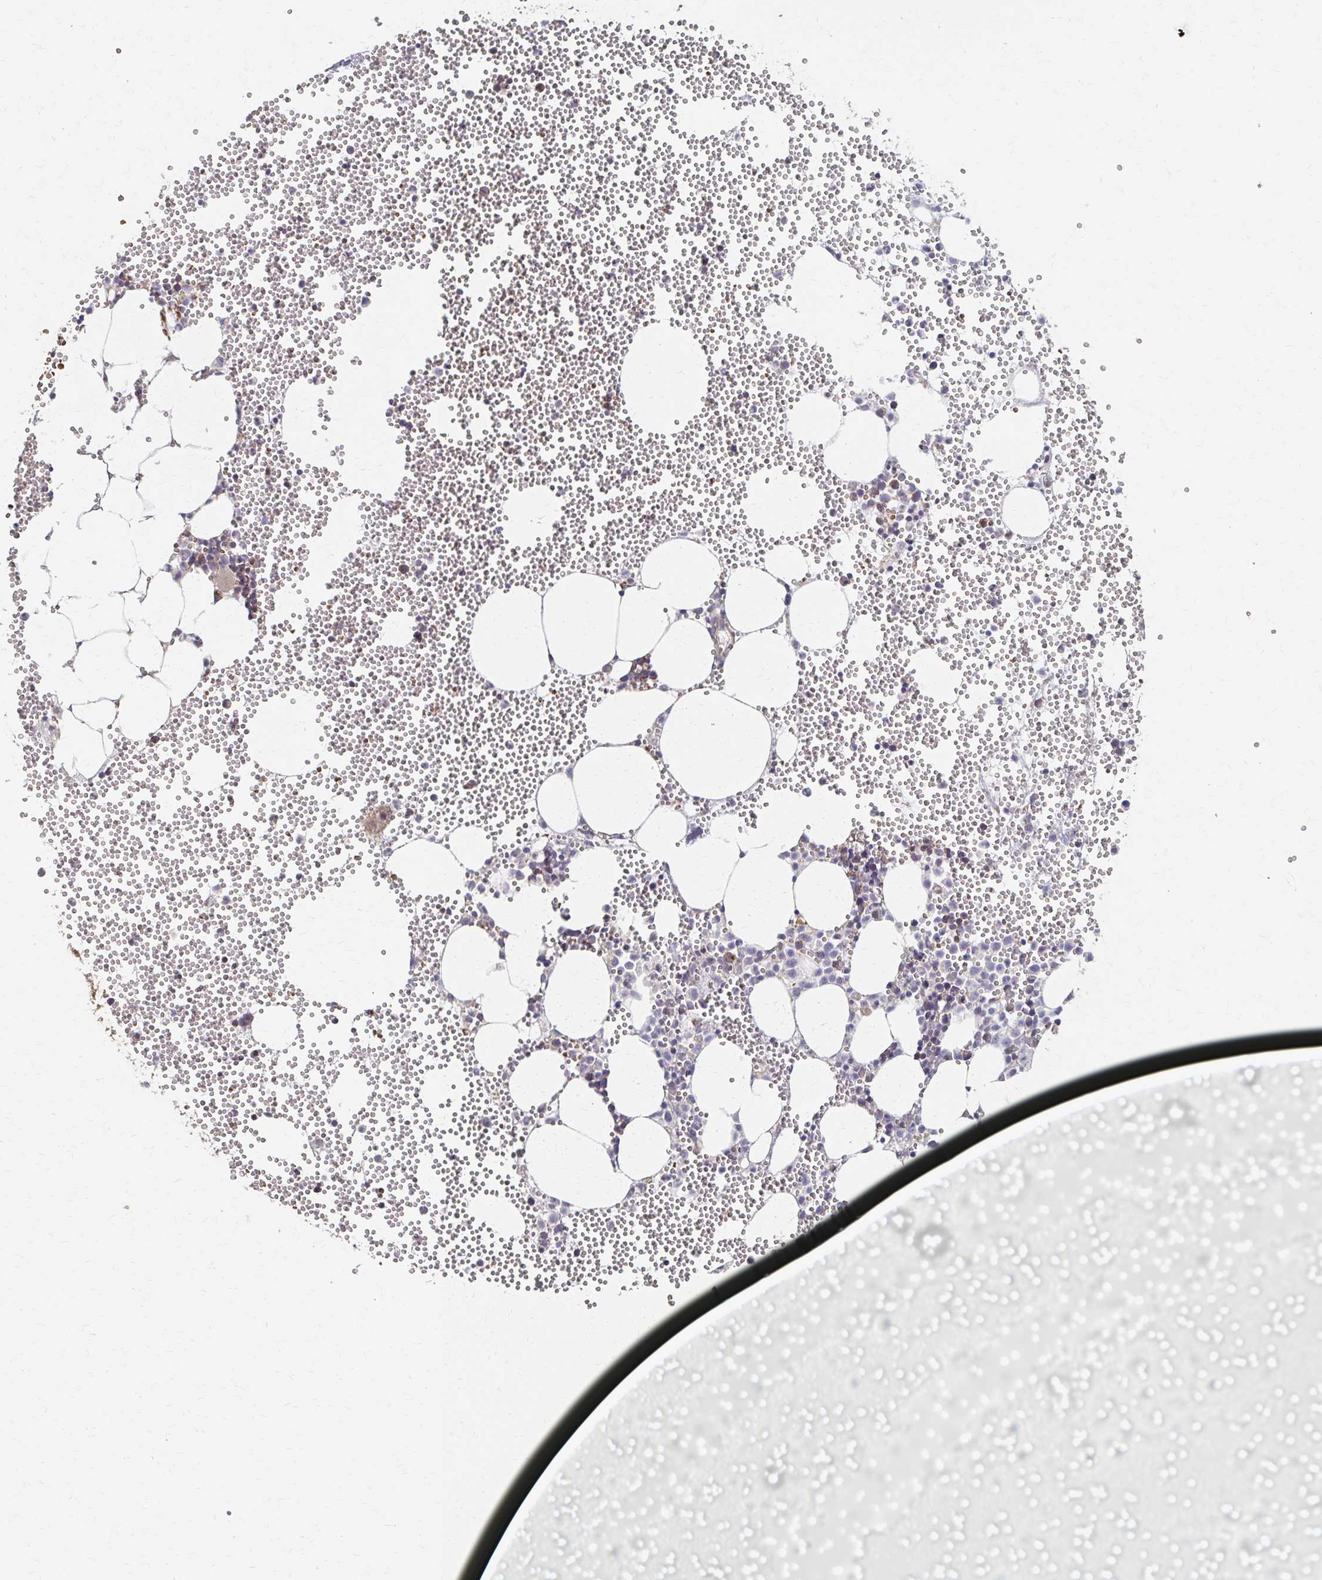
{"staining": {"intensity": "negative", "quantity": "none", "location": "none"}, "tissue": "bone marrow", "cell_type": "Hematopoietic cells", "image_type": "normal", "snomed": [{"axis": "morphology", "description": "Normal tissue, NOS"}, {"axis": "topography", "description": "Bone marrow"}], "caption": "Immunohistochemistry (IHC) photomicrograph of normal human bone marrow stained for a protein (brown), which shows no positivity in hematopoietic cells. (Brightfield microscopy of DAB (3,3'-diaminobenzidine) immunohistochemistry (IHC) at high magnification).", "gene": "SKA2", "patient": {"sex": "female", "age": 80}}